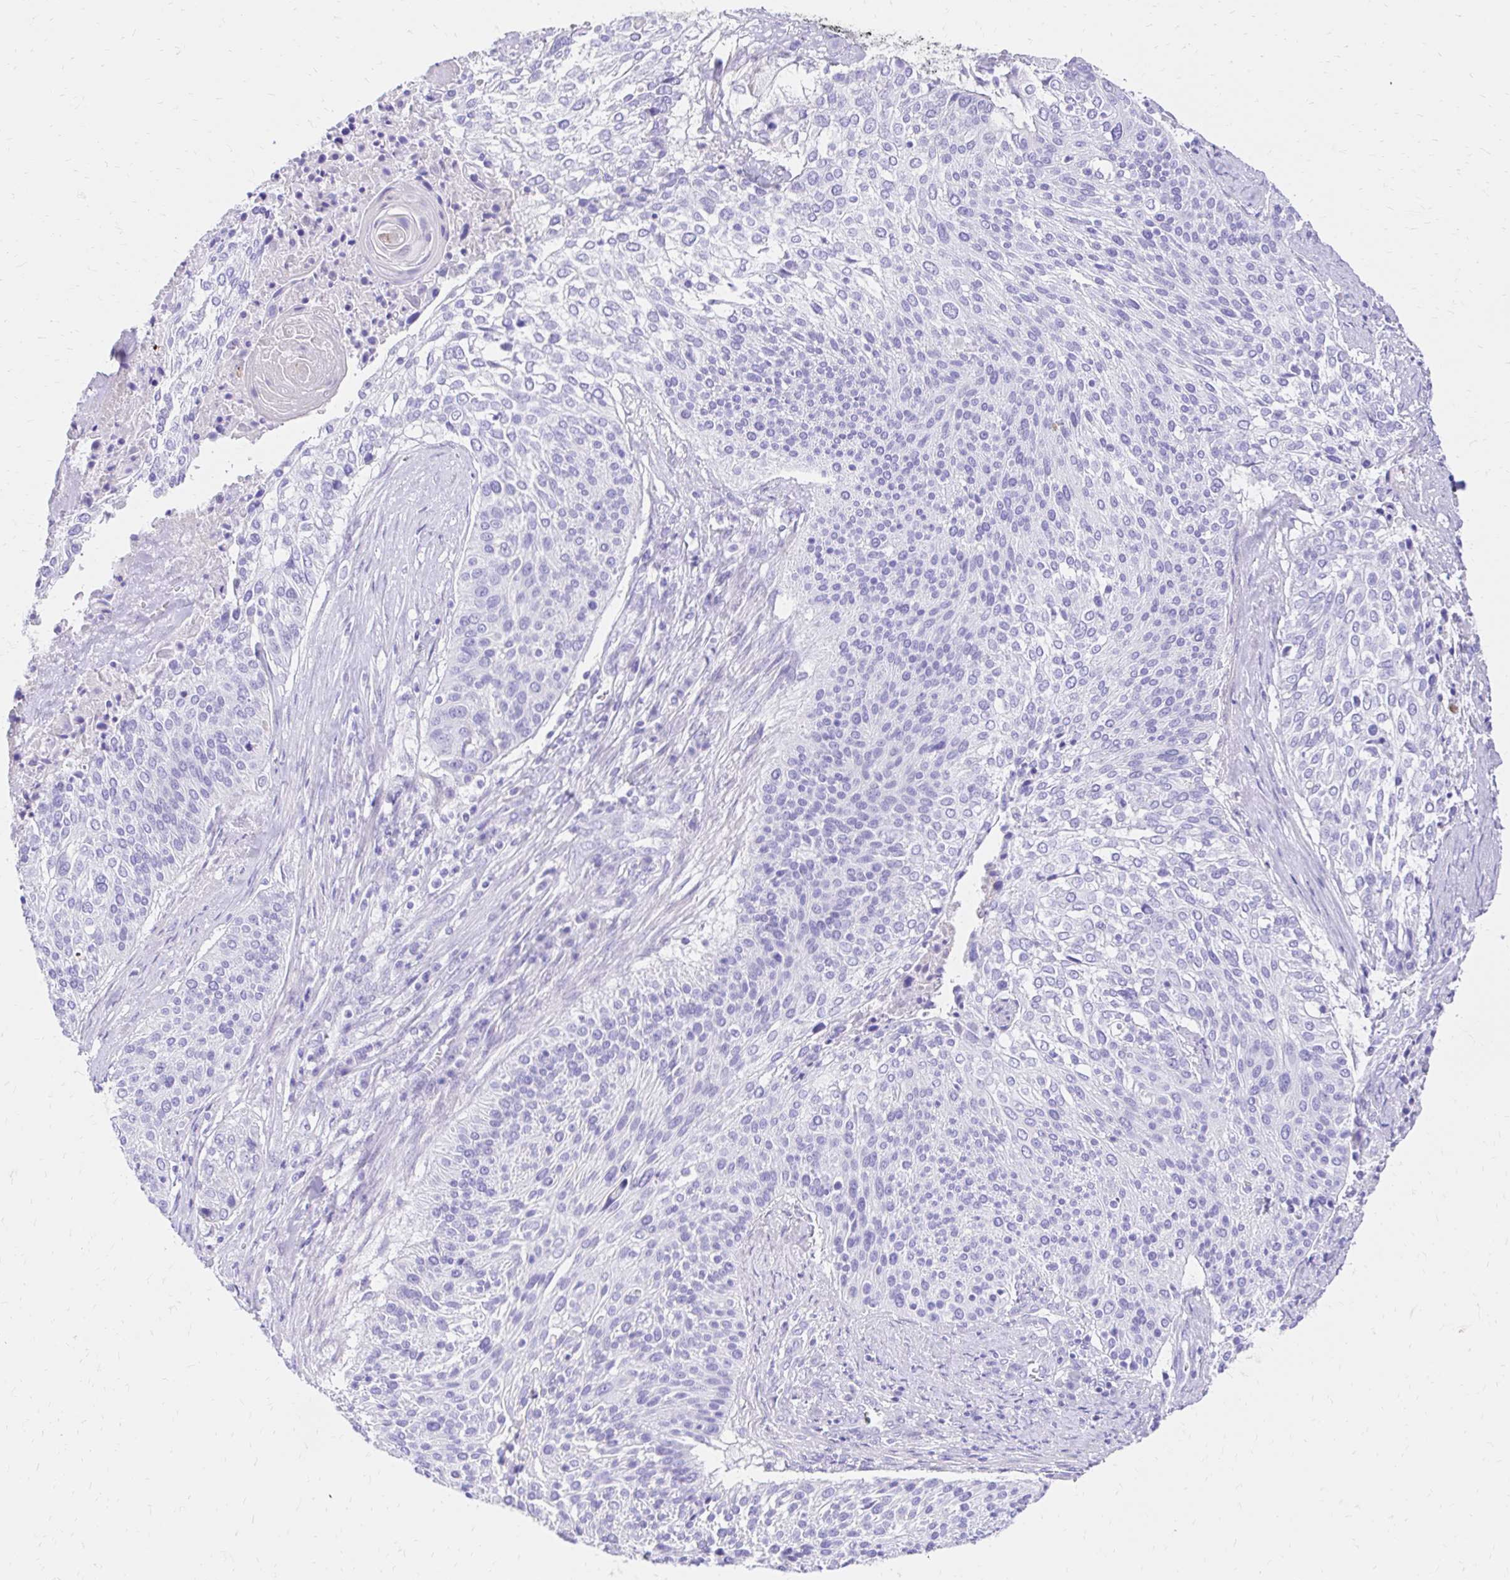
{"staining": {"intensity": "negative", "quantity": "none", "location": "none"}, "tissue": "cervical cancer", "cell_type": "Tumor cells", "image_type": "cancer", "snomed": [{"axis": "morphology", "description": "Squamous cell carcinoma, NOS"}, {"axis": "topography", "description": "Cervix"}], "caption": "High power microscopy image of an immunohistochemistry image of cervical cancer (squamous cell carcinoma), revealing no significant expression in tumor cells. (Immunohistochemistry, brightfield microscopy, high magnification).", "gene": "S100G", "patient": {"sex": "female", "age": 31}}